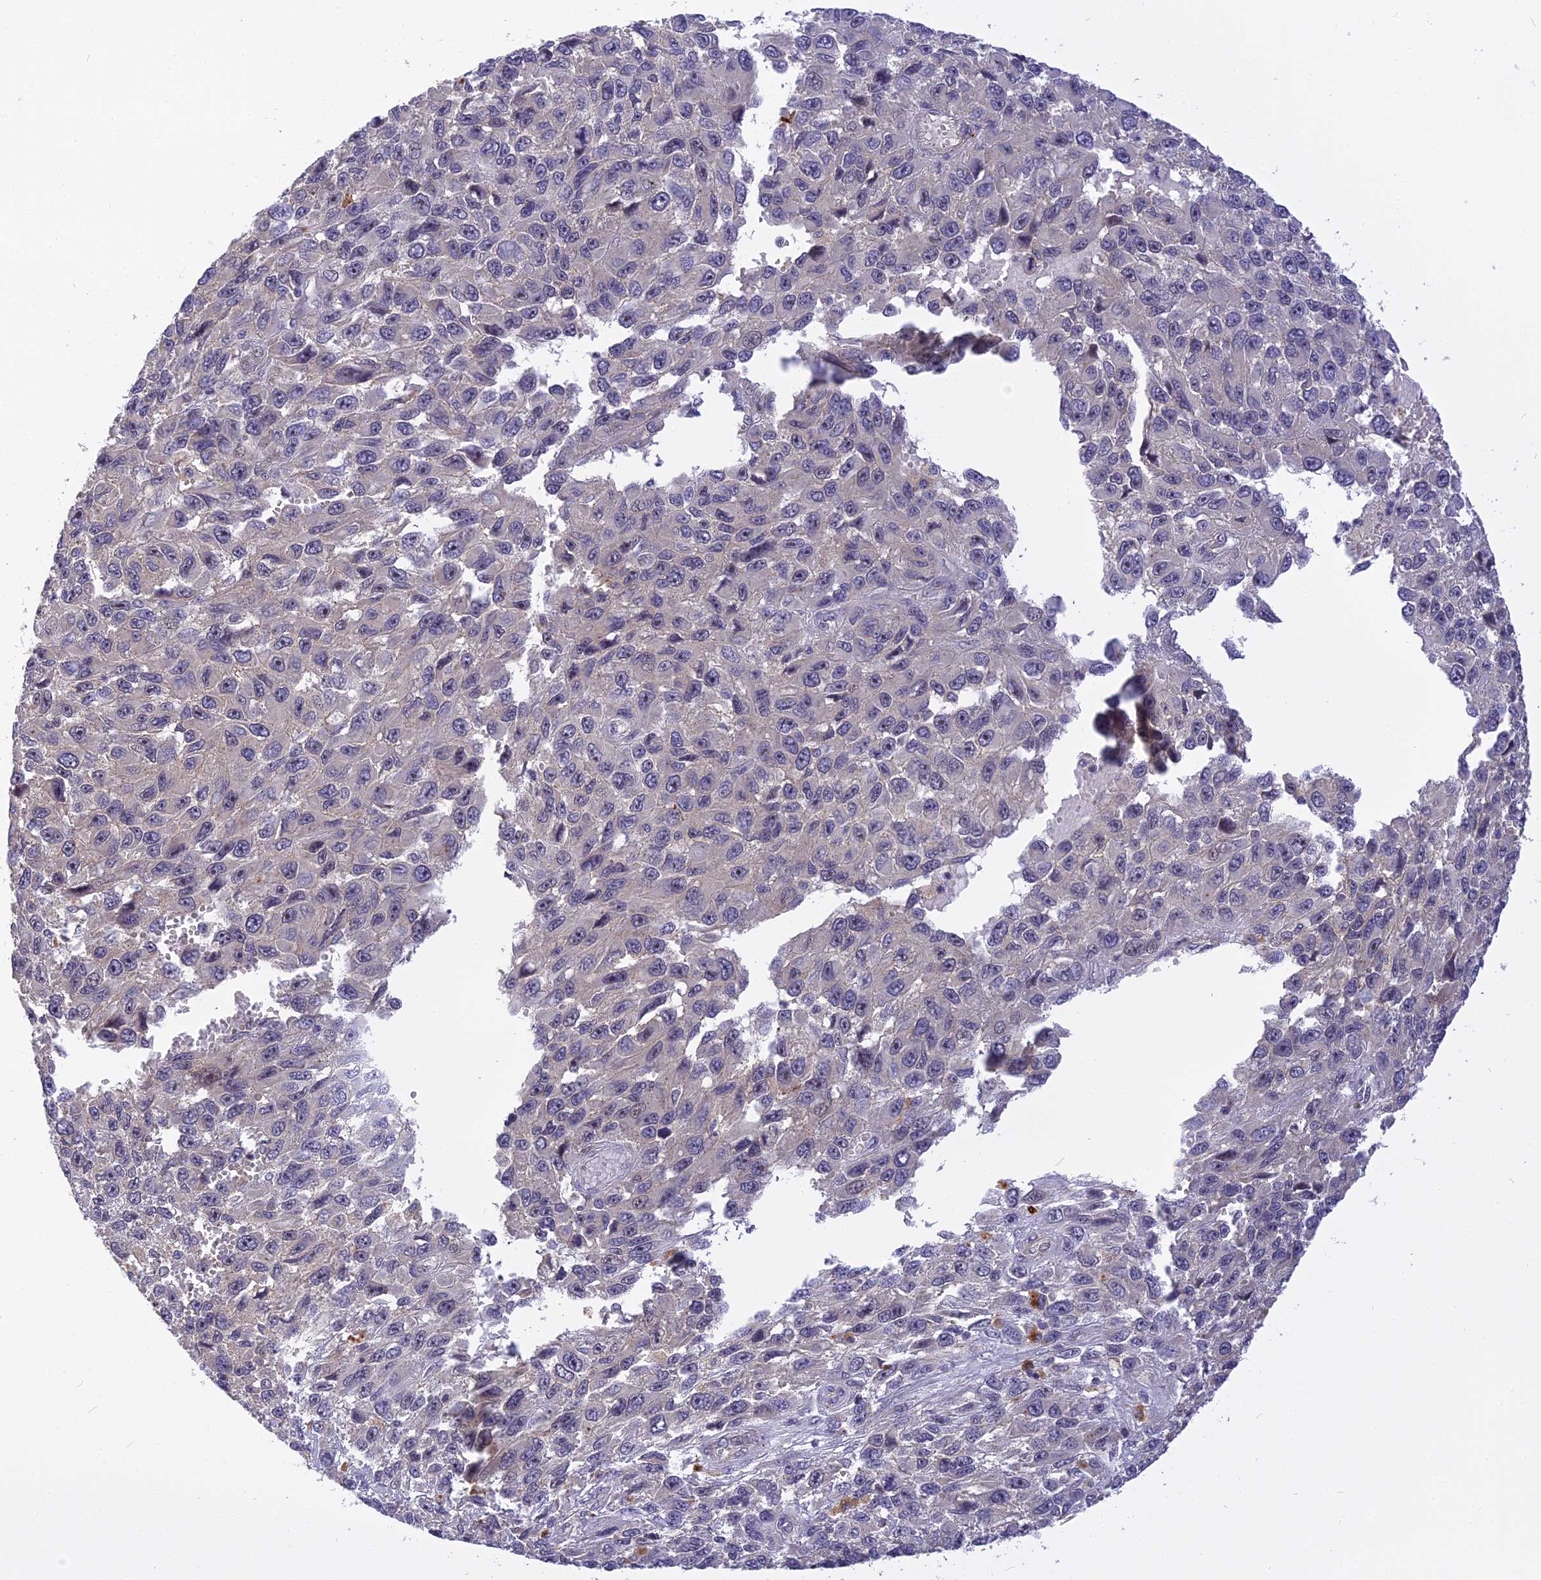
{"staining": {"intensity": "negative", "quantity": "none", "location": "none"}, "tissue": "melanoma", "cell_type": "Tumor cells", "image_type": "cancer", "snomed": [{"axis": "morphology", "description": "Normal tissue, NOS"}, {"axis": "morphology", "description": "Malignant melanoma, NOS"}, {"axis": "topography", "description": "Skin"}], "caption": "High power microscopy photomicrograph of an IHC photomicrograph of malignant melanoma, revealing no significant expression in tumor cells.", "gene": "FNIP2", "patient": {"sex": "female", "age": 96}}